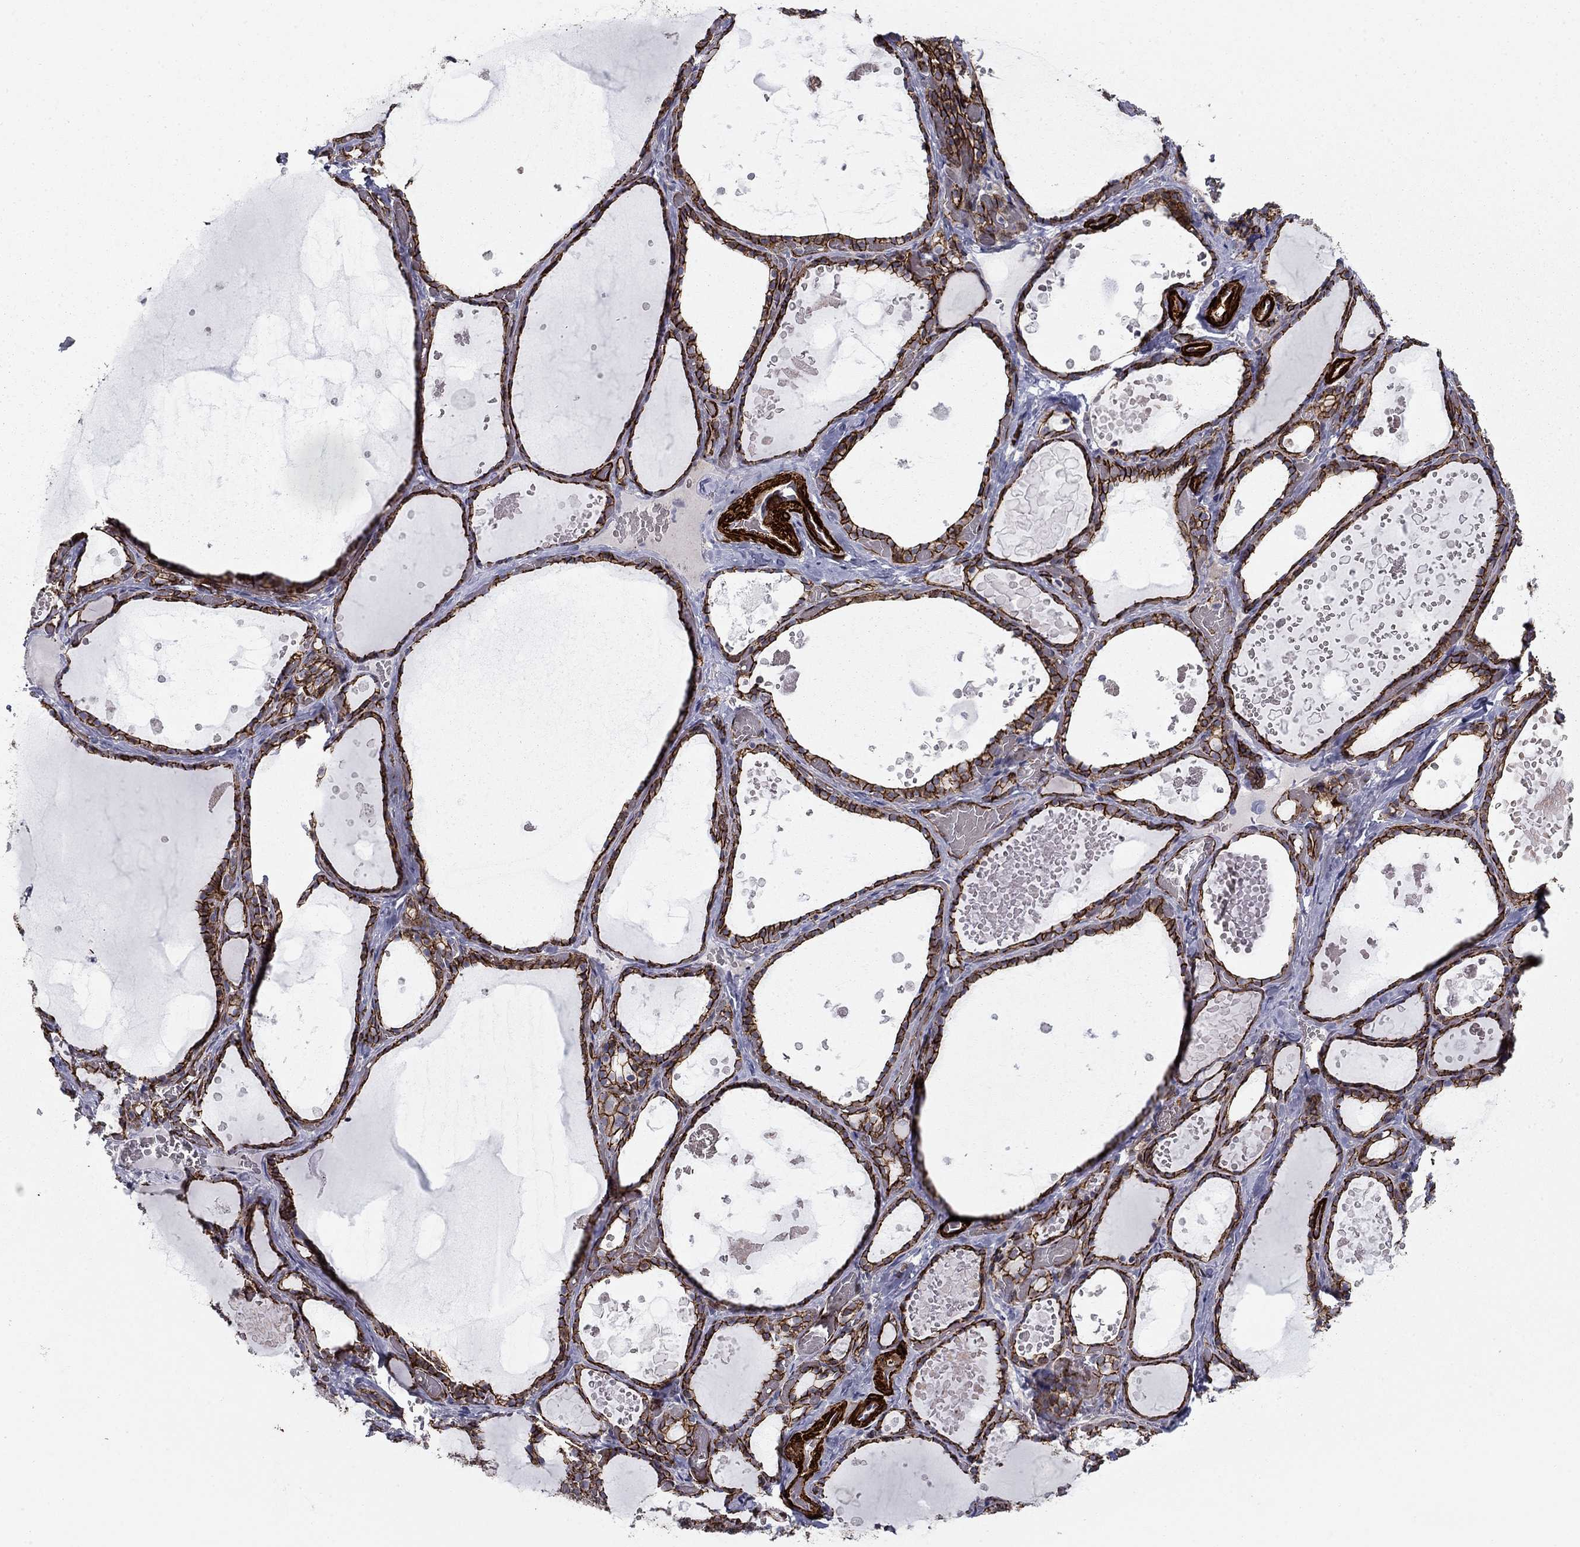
{"staining": {"intensity": "strong", "quantity": ">75%", "location": "cytoplasmic/membranous"}, "tissue": "thyroid gland", "cell_type": "Glandular cells", "image_type": "normal", "snomed": [{"axis": "morphology", "description": "Normal tissue, NOS"}, {"axis": "topography", "description": "Thyroid gland"}], "caption": "Strong cytoplasmic/membranous staining is appreciated in about >75% of glandular cells in benign thyroid gland.", "gene": "KRBA1", "patient": {"sex": "female", "age": 56}}